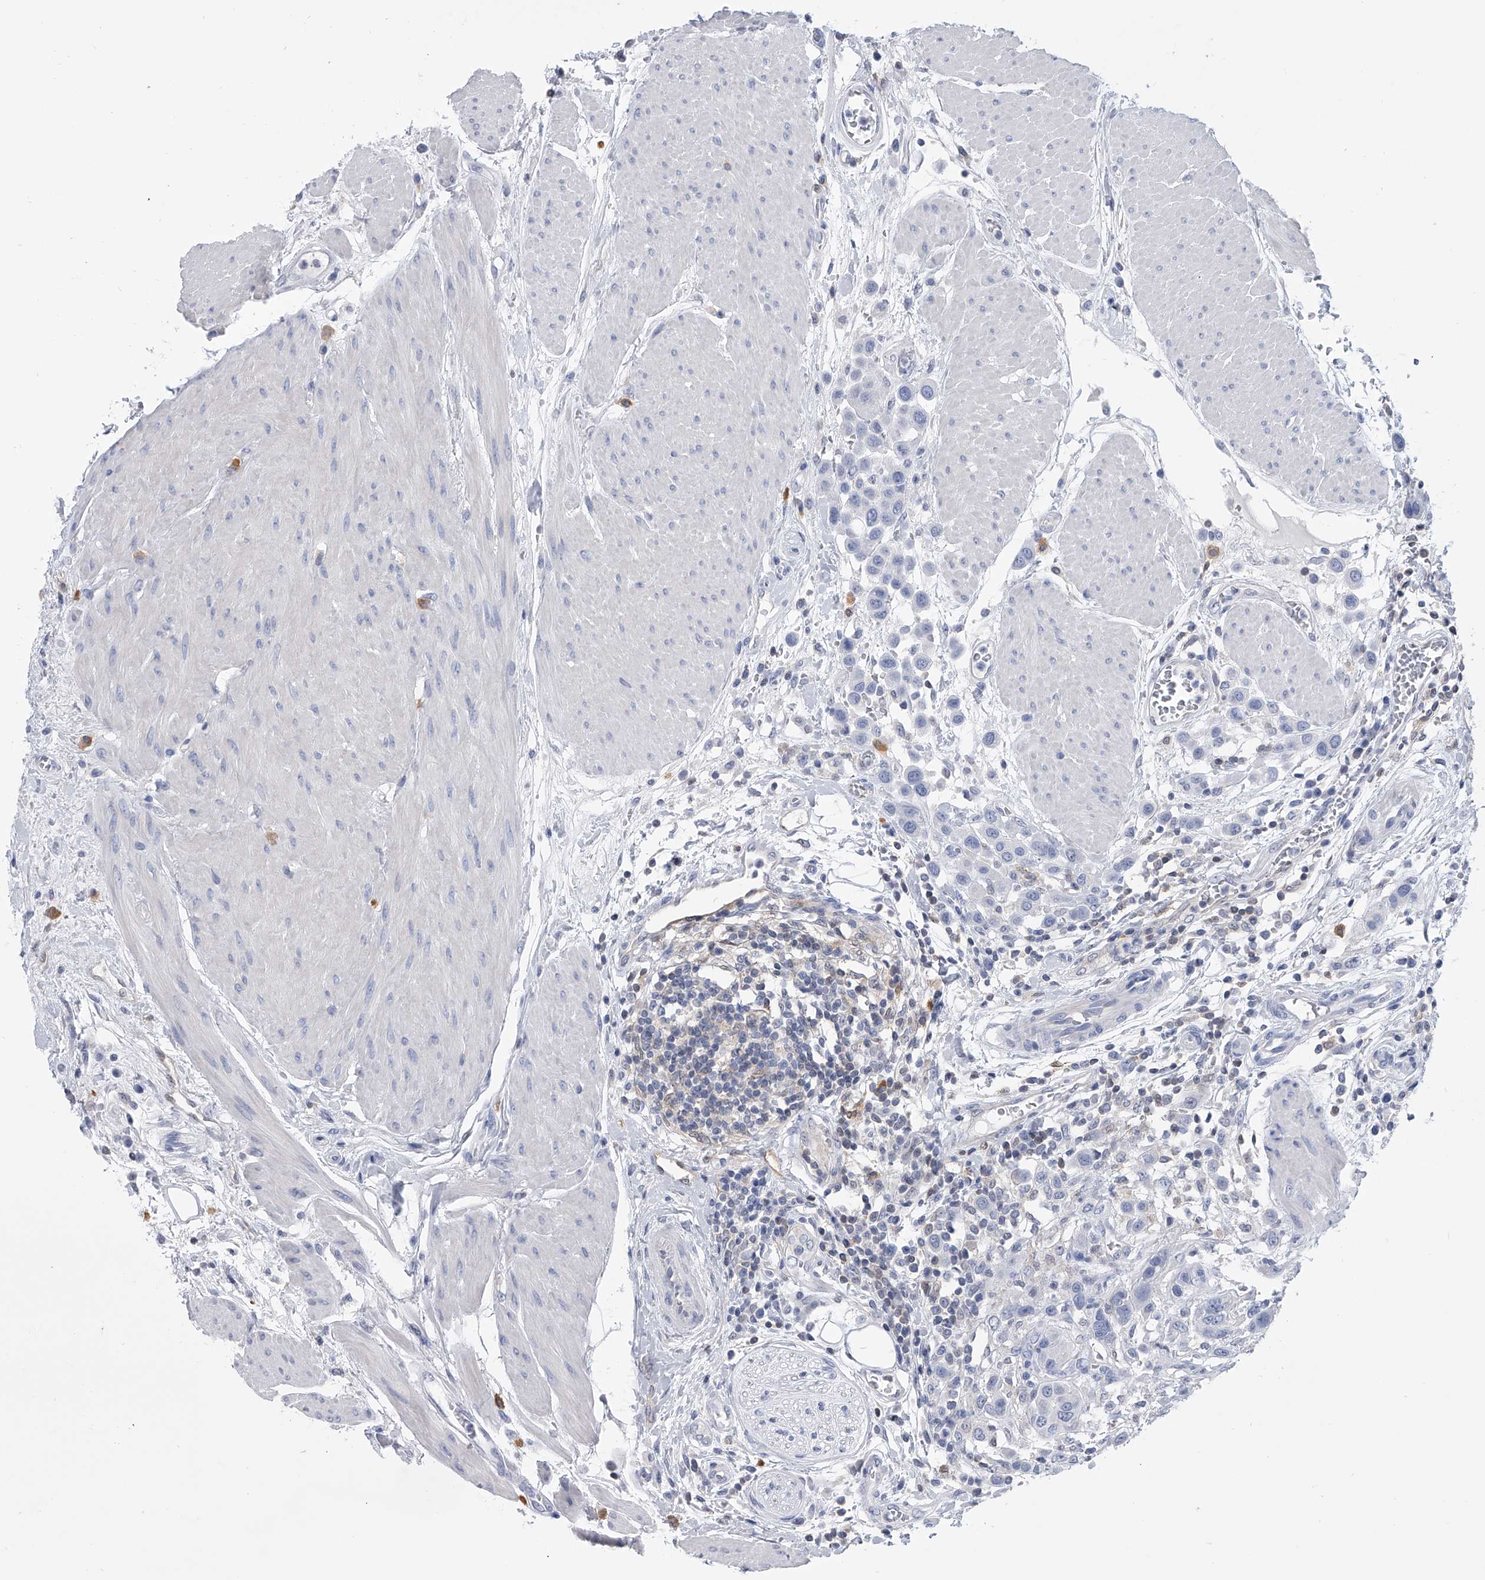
{"staining": {"intensity": "negative", "quantity": "none", "location": "none"}, "tissue": "urothelial cancer", "cell_type": "Tumor cells", "image_type": "cancer", "snomed": [{"axis": "morphology", "description": "Urothelial carcinoma, High grade"}, {"axis": "topography", "description": "Urinary bladder"}], "caption": "Immunohistochemistry (IHC) image of human urothelial carcinoma (high-grade) stained for a protein (brown), which demonstrates no staining in tumor cells.", "gene": "SERPINB9", "patient": {"sex": "male", "age": 50}}